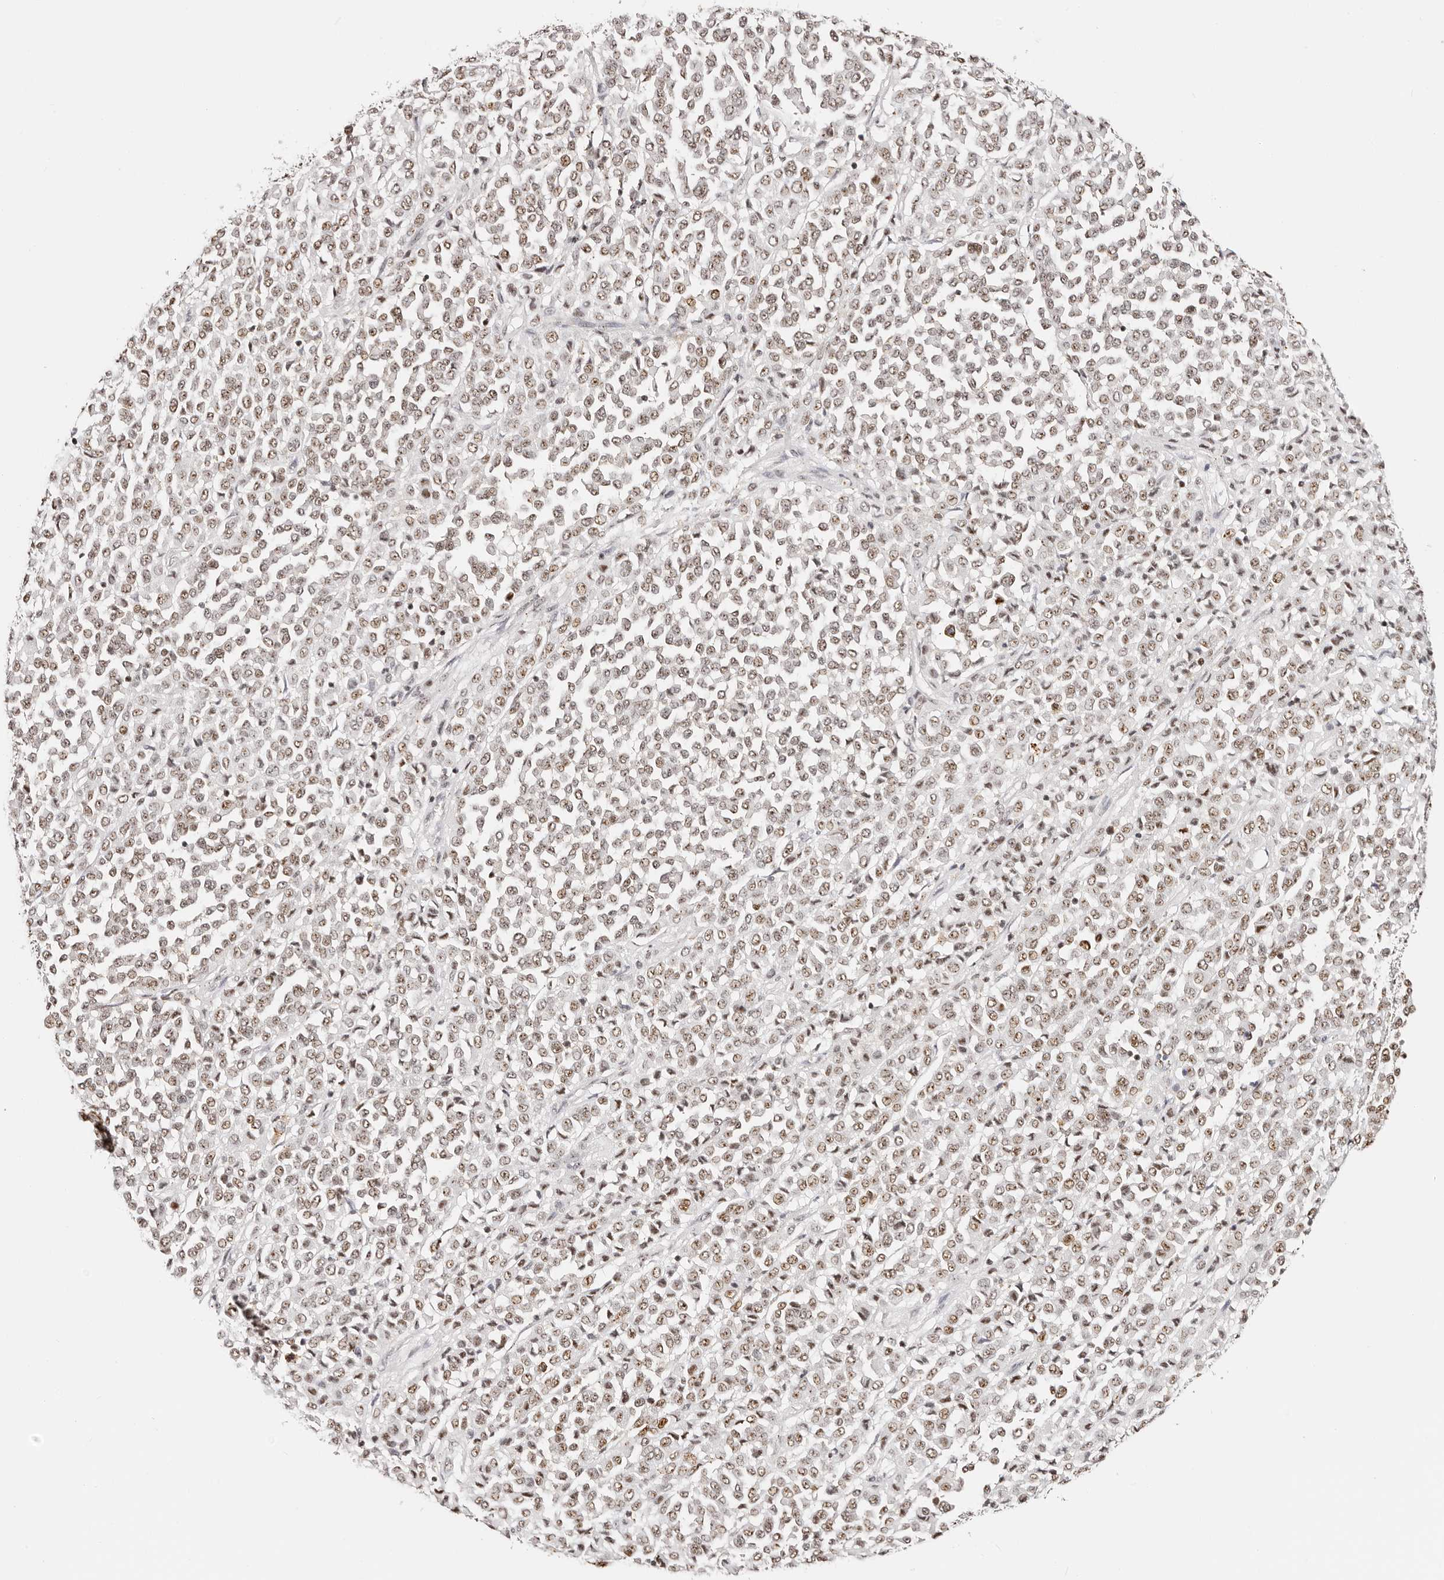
{"staining": {"intensity": "moderate", "quantity": ">75%", "location": "nuclear"}, "tissue": "melanoma", "cell_type": "Tumor cells", "image_type": "cancer", "snomed": [{"axis": "morphology", "description": "Malignant melanoma, Metastatic site"}, {"axis": "topography", "description": "Pancreas"}], "caption": "Malignant melanoma (metastatic site) stained with a brown dye exhibits moderate nuclear positive staining in approximately >75% of tumor cells.", "gene": "IQGAP3", "patient": {"sex": "female", "age": 30}}